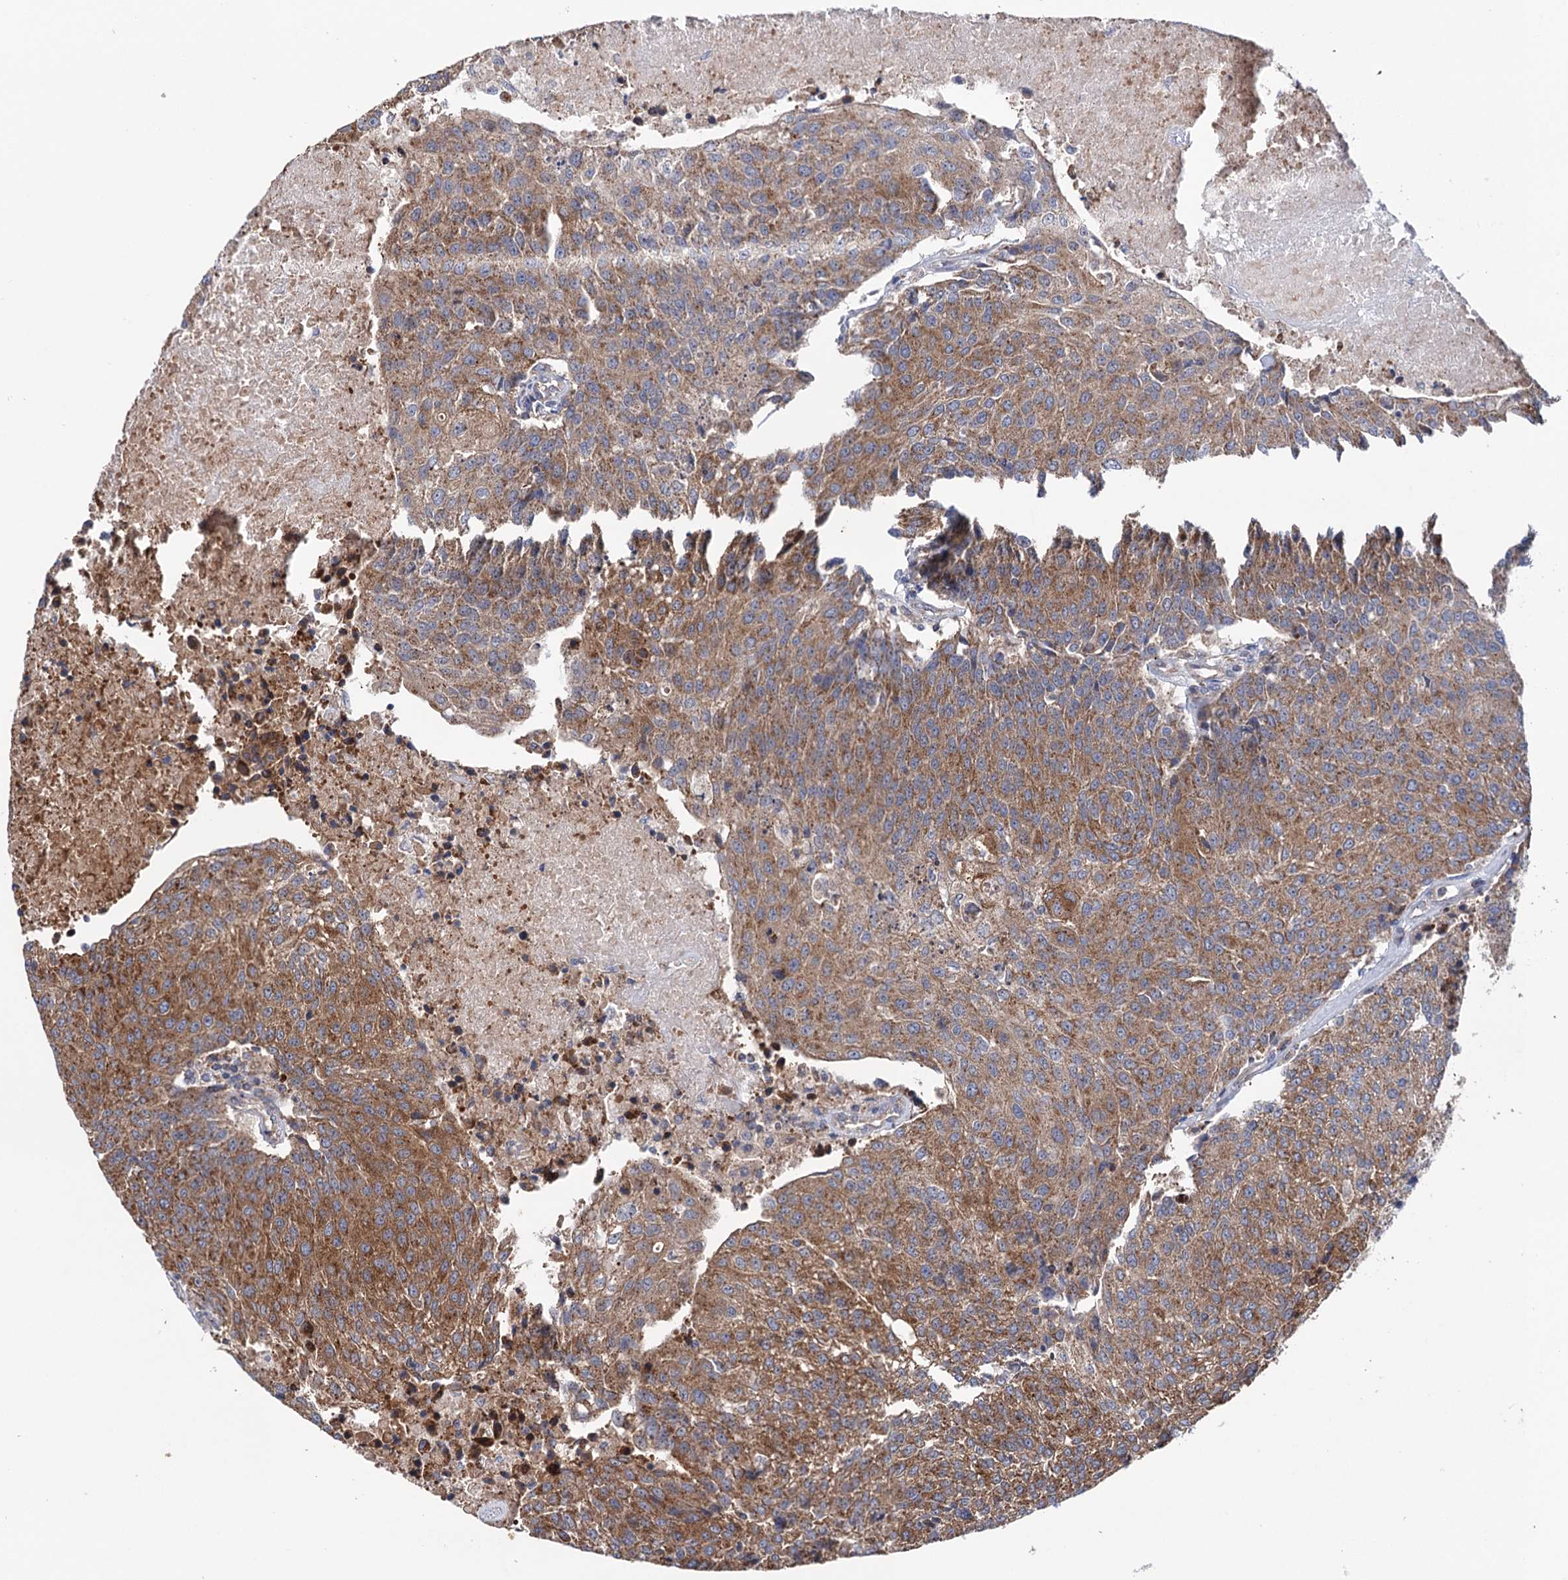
{"staining": {"intensity": "moderate", "quantity": ">75%", "location": "cytoplasmic/membranous"}, "tissue": "urothelial cancer", "cell_type": "Tumor cells", "image_type": "cancer", "snomed": [{"axis": "morphology", "description": "Urothelial carcinoma, High grade"}, {"axis": "topography", "description": "Urinary bladder"}], "caption": "Protein staining reveals moderate cytoplasmic/membranous positivity in about >75% of tumor cells in high-grade urothelial carcinoma.", "gene": "SUCLA2", "patient": {"sex": "female", "age": 85}}